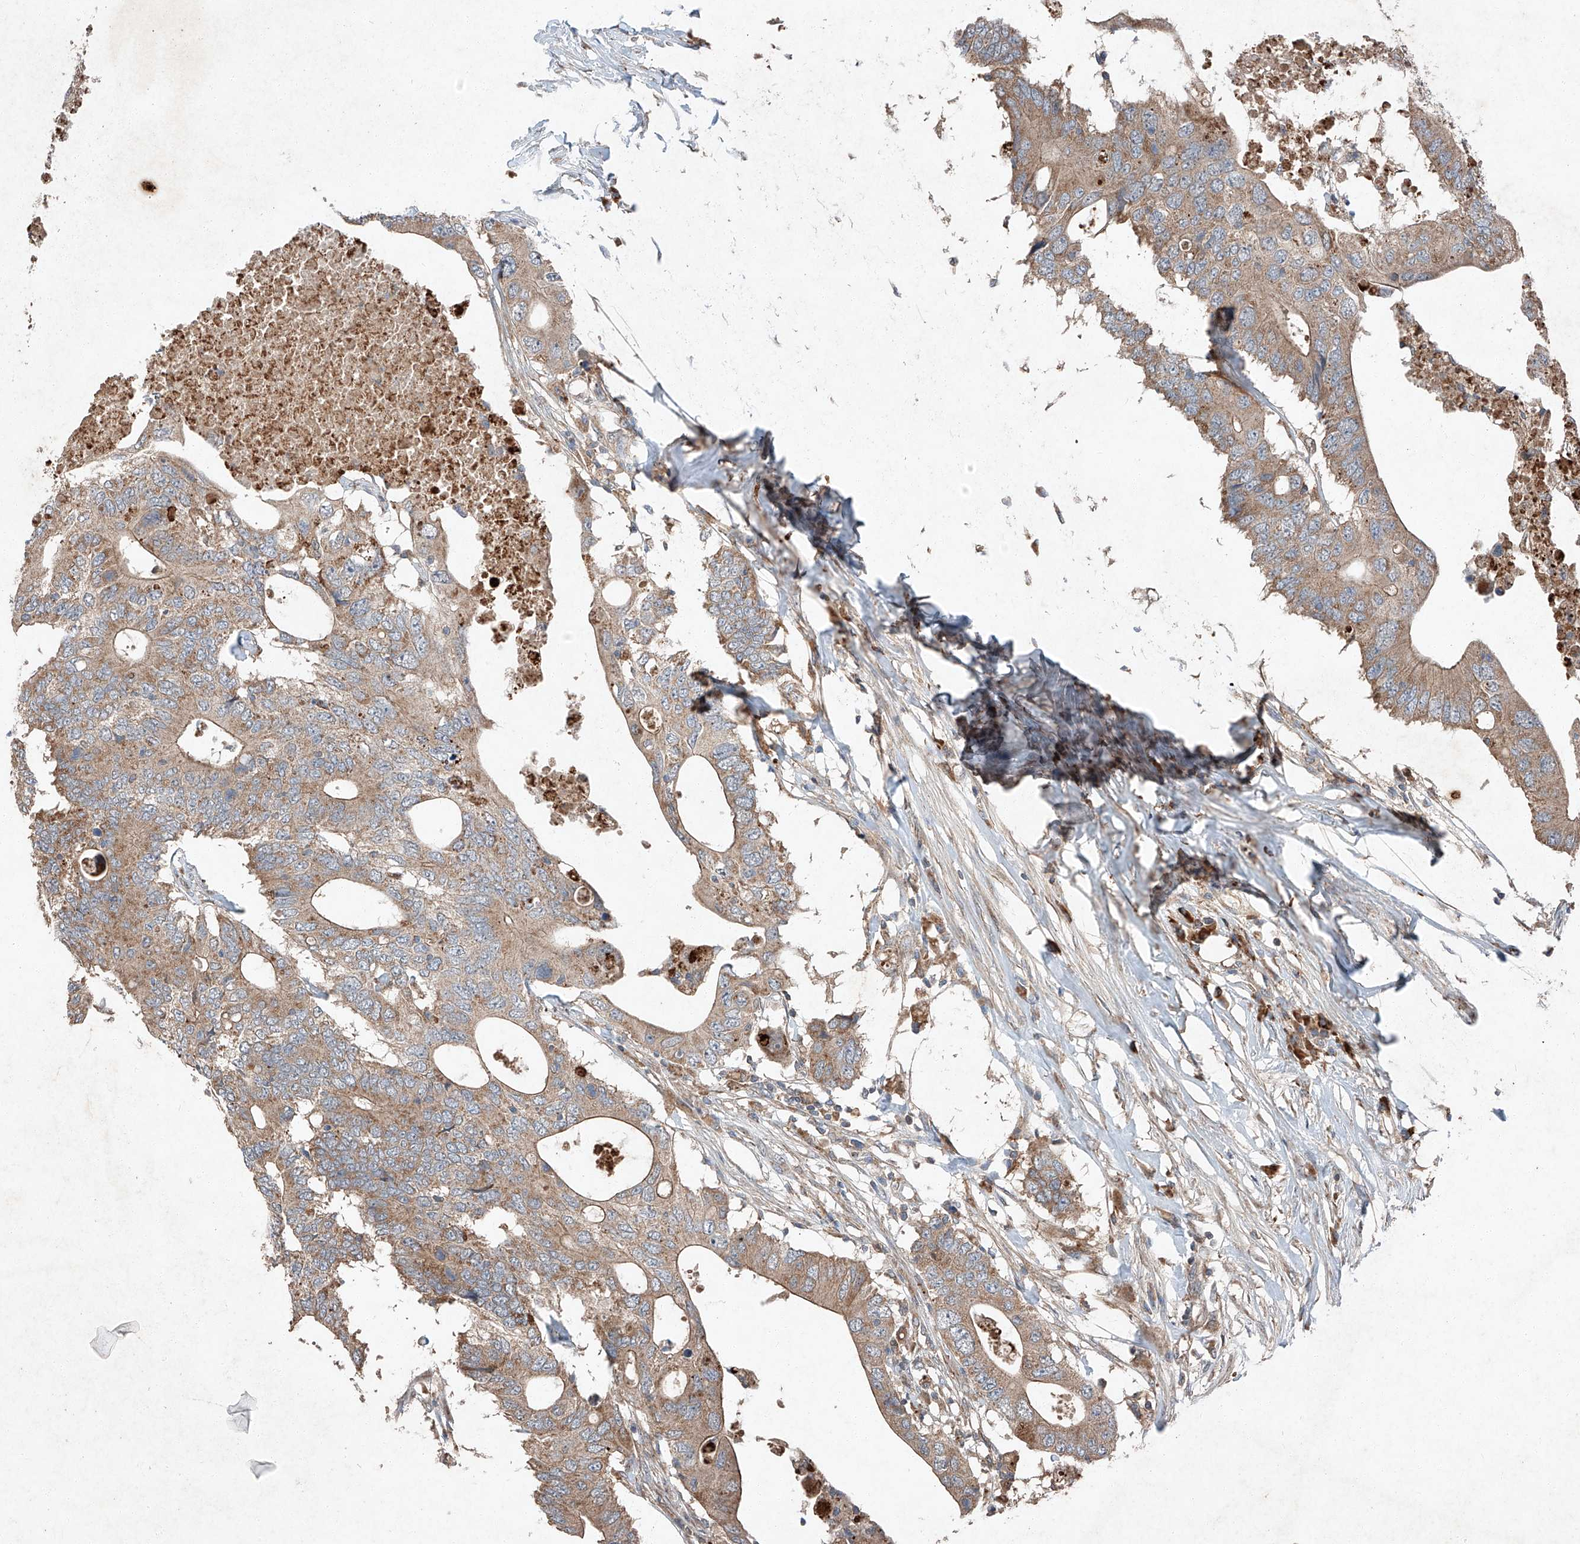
{"staining": {"intensity": "moderate", "quantity": ">75%", "location": "cytoplasmic/membranous"}, "tissue": "colorectal cancer", "cell_type": "Tumor cells", "image_type": "cancer", "snomed": [{"axis": "morphology", "description": "Adenocarcinoma, NOS"}, {"axis": "topography", "description": "Colon"}], "caption": "Colorectal cancer stained with a brown dye exhibits moderate cytoplasmic/membranous positive positivity in approximately >75% of tumor cells.", "gene": "RUSC1", "patient": {"sex": "male", "age": 71}}